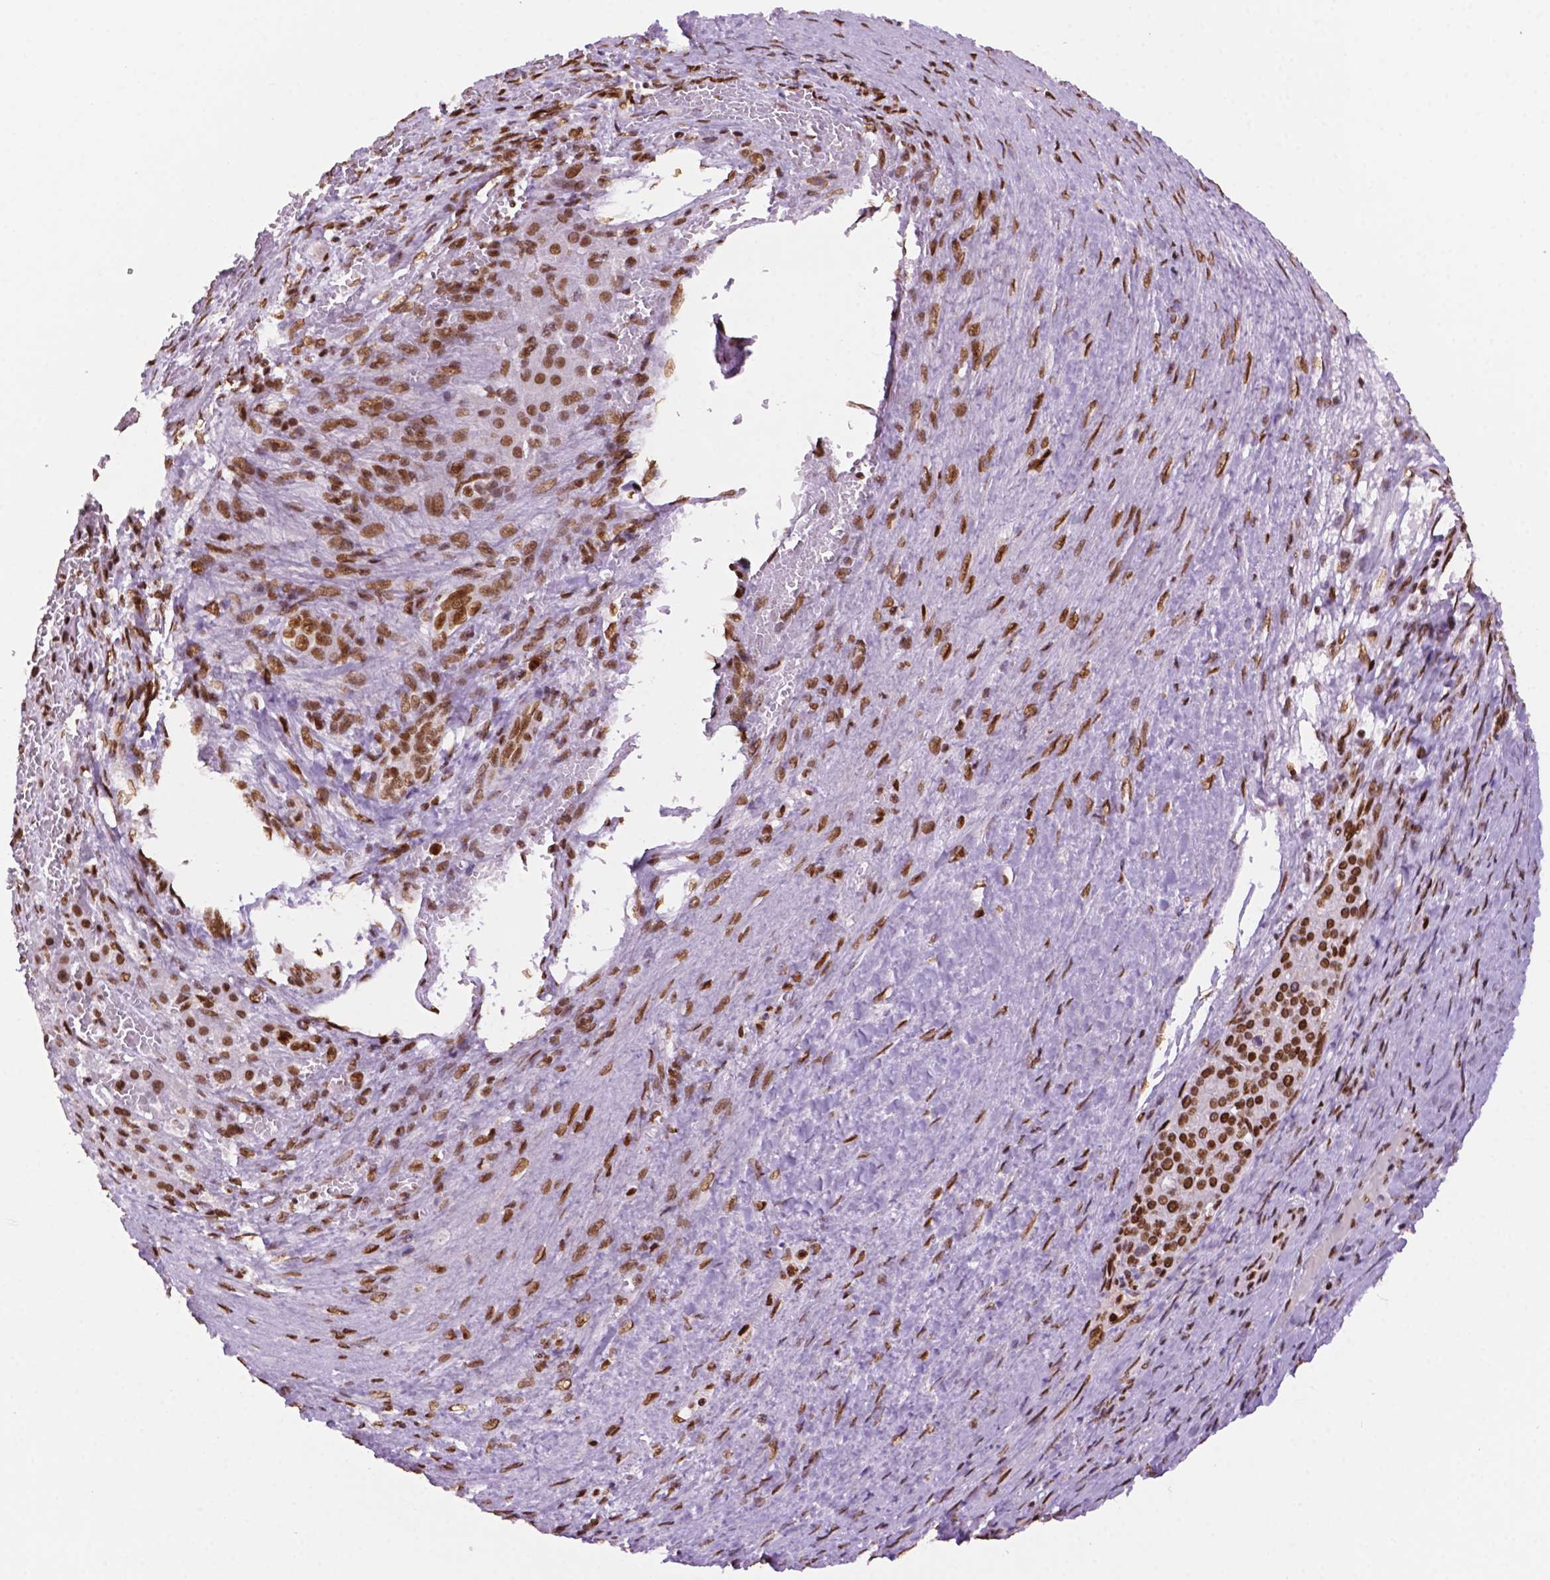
{"staining": {"intensity": "moderate", "quantity": "25%-75%", "location": "nuclear"}, "tissue": "liver cancer", "cell_type": "Tumor cells", "image_type": "cancer", "snomed": [{"axis": "morphology", "description": "Carcinoma, Hepatocellular, NOS"}, {"axis": "topography", "description": "Liver"}], "caption": "There is medium levels of moderate nuclear staining in tumor cells of liver hepatocellular carcinoma, as demonstrated by immunohistochemical staining (brown color).", "gene": "MLH1", "patient": {"sex": "female", "age": 58}}